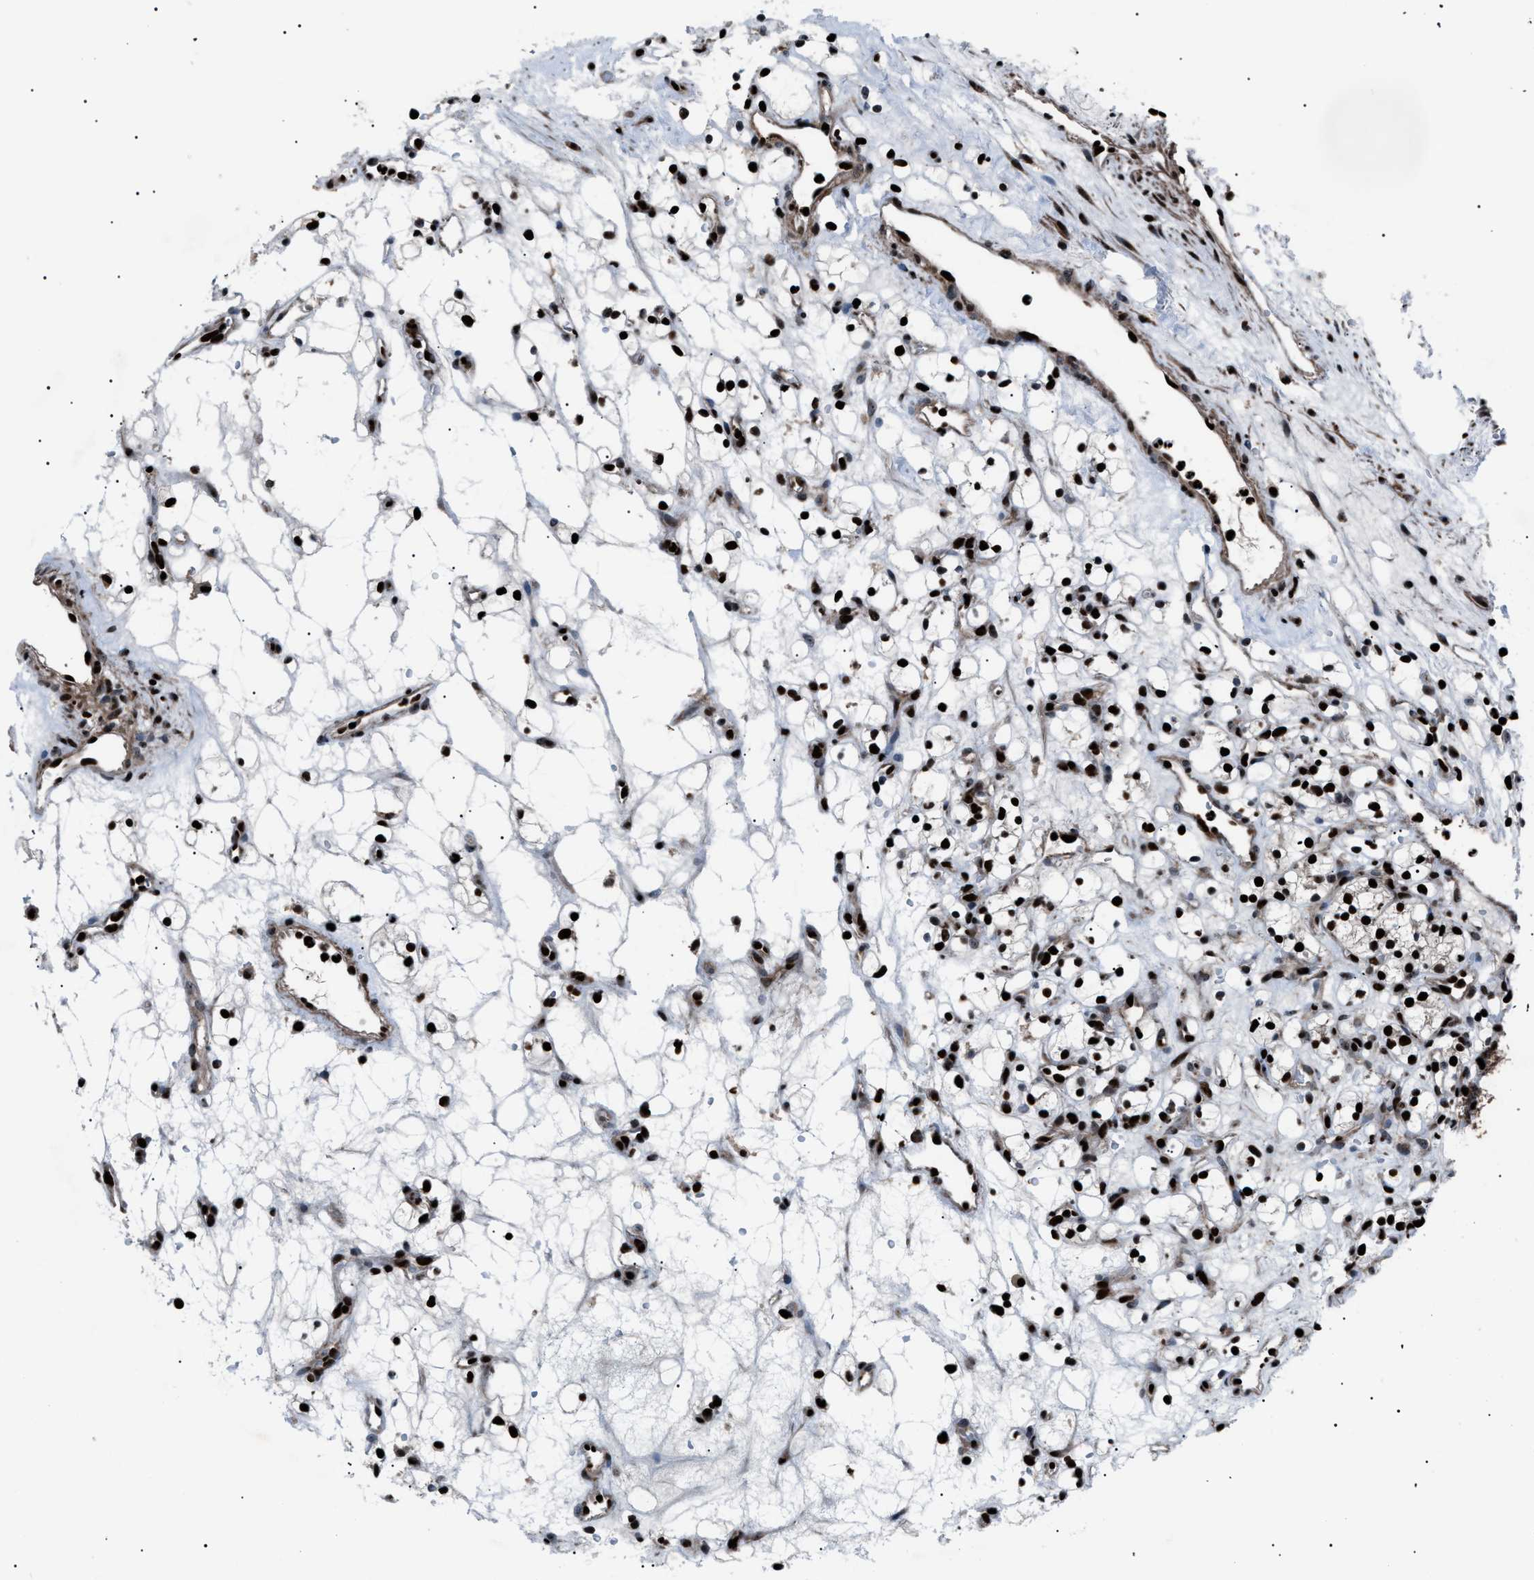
{"staining": {"intensity": "strong", "quantity": ">75%", "location": "nuclear"}, "tissue": "renal cancer", "cell_type": "Tumor cells", "image_type": "cancer", "snomed": [{"axis": "morphology", "description": "Adenocarcinoma, NOS"}, {"axis": "topography", "description": "Kidney"}], "caption": "IHC (DAB (3,3'-diaminobenzidine)) staining of renal cancer demonstrates strong nuclear protein staining in approximately >75% of tumor cells.", "gene": "PRKX", "patient": {"sex": "female", "age": 60}}